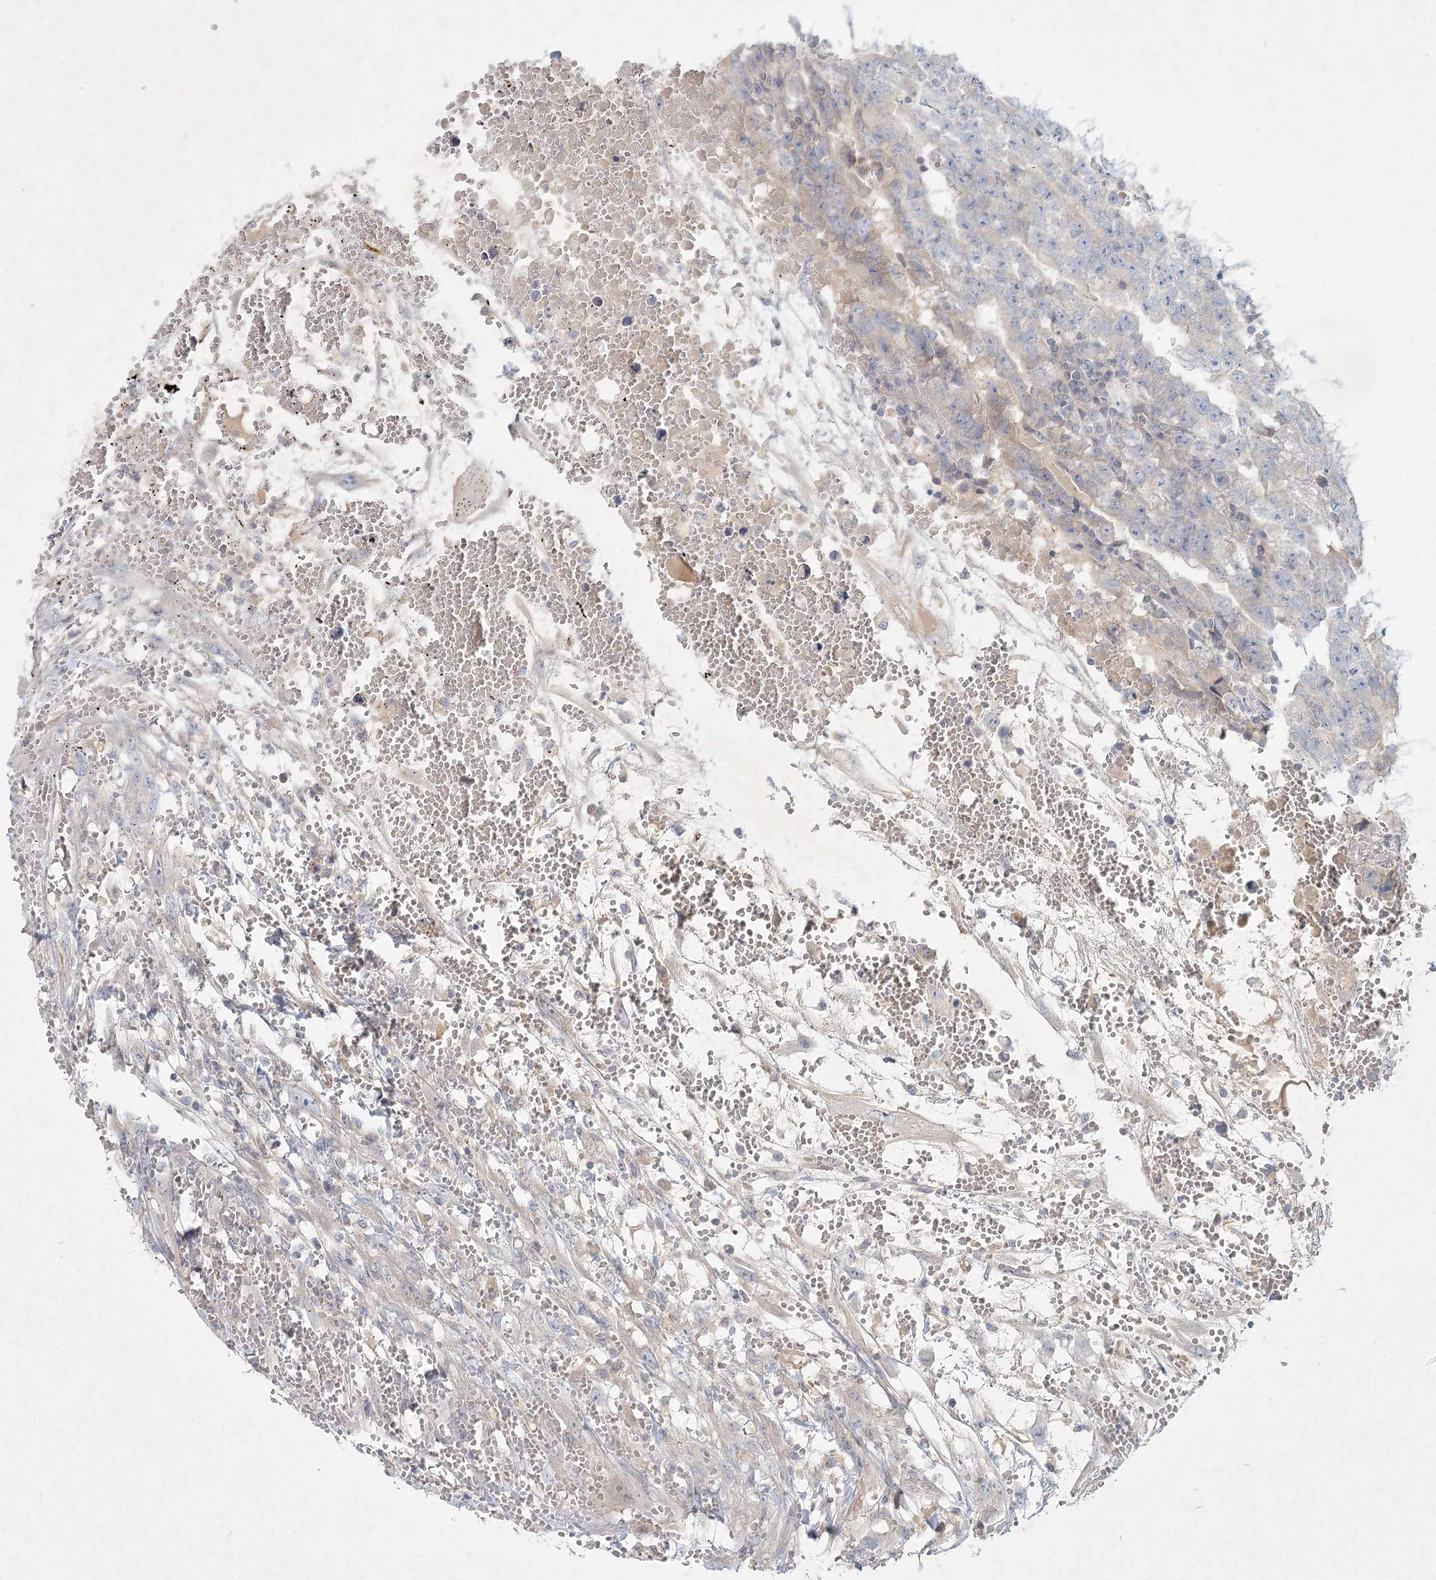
{"staining": {"intensity": "negative", "quantity": "none", "location": "none"}, "tissue": "testis cancer", "cell_type": "Tumor cells", "image_type": "cancer", "snomed": [{"axis": "morphology", "description": "Carcinoma, Embryonal, NOS"}, {"axis": "topography", "description": "Testis"}], "caption": "Immunohistochemistry image of neoplastic tissue: human embryonal carcinoma (testis) stained with DAB (3,3'-diaminobenzidine) shows no significant protein expression in tumor cells.", "gene": "DNMBP", "patient": {"sex": "male", "age": 25}}